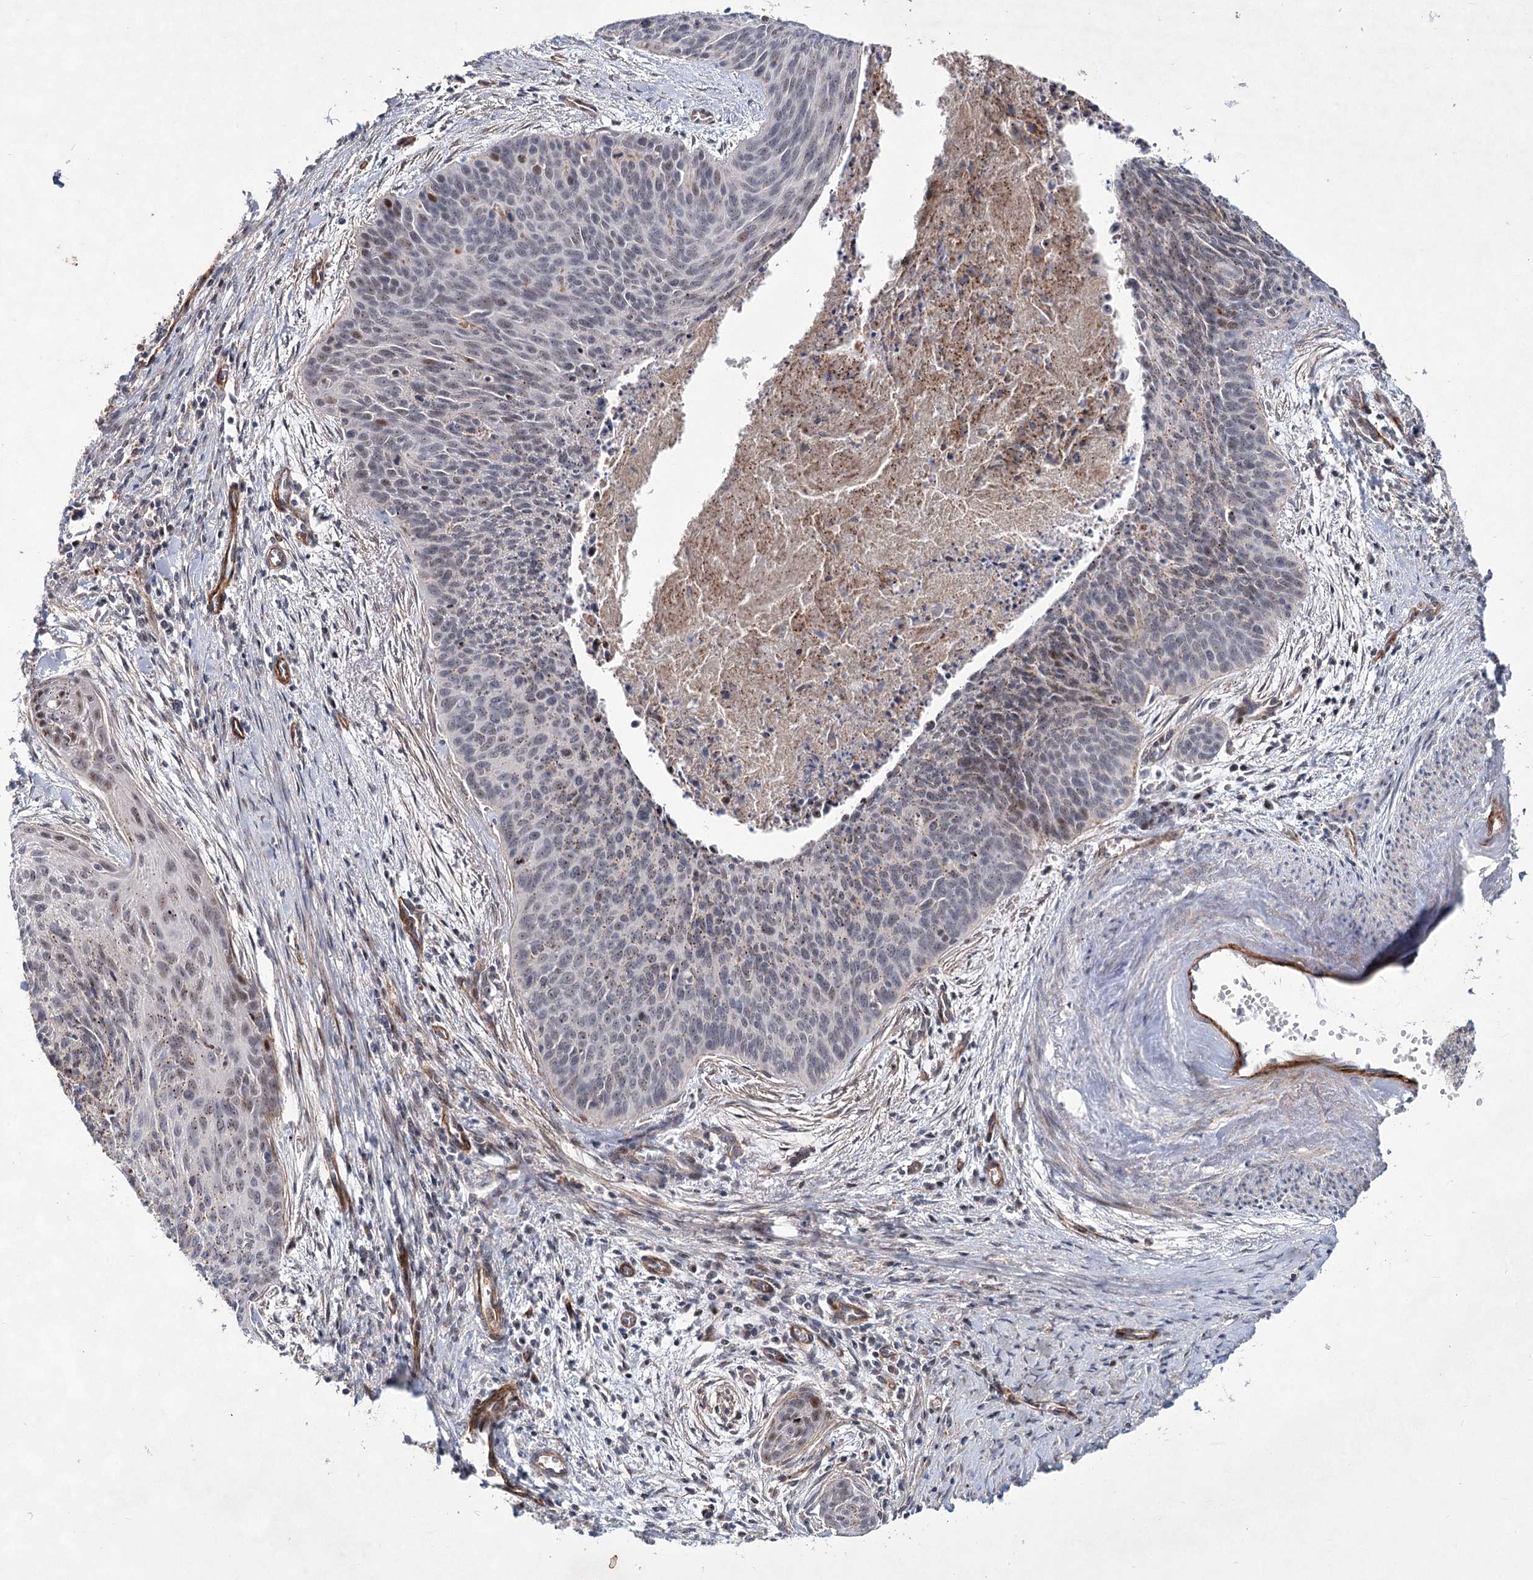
{"staining": {"intensity": "weak", "quantity": "25%-75%", "location": "cytoplasmic/membranous"}, "tissue": "cervical cancer", "cell_type": "Tumor cells", "image_type": "cancer", "snomed": [{"axis": "morphology", "description": "Squamous cell carcinoma, NOS"}, {"axis": "topography", "description": "Cervix"}], "caption": "Protein analysis of squamous cell carcinoma (cervical) tissue demonstrates weak cytoplasmic/membranous expression in approximately 25%-75% of tumor cells.", "gene": "ATL2", "patient": {"sex": "female", "age": 55}}